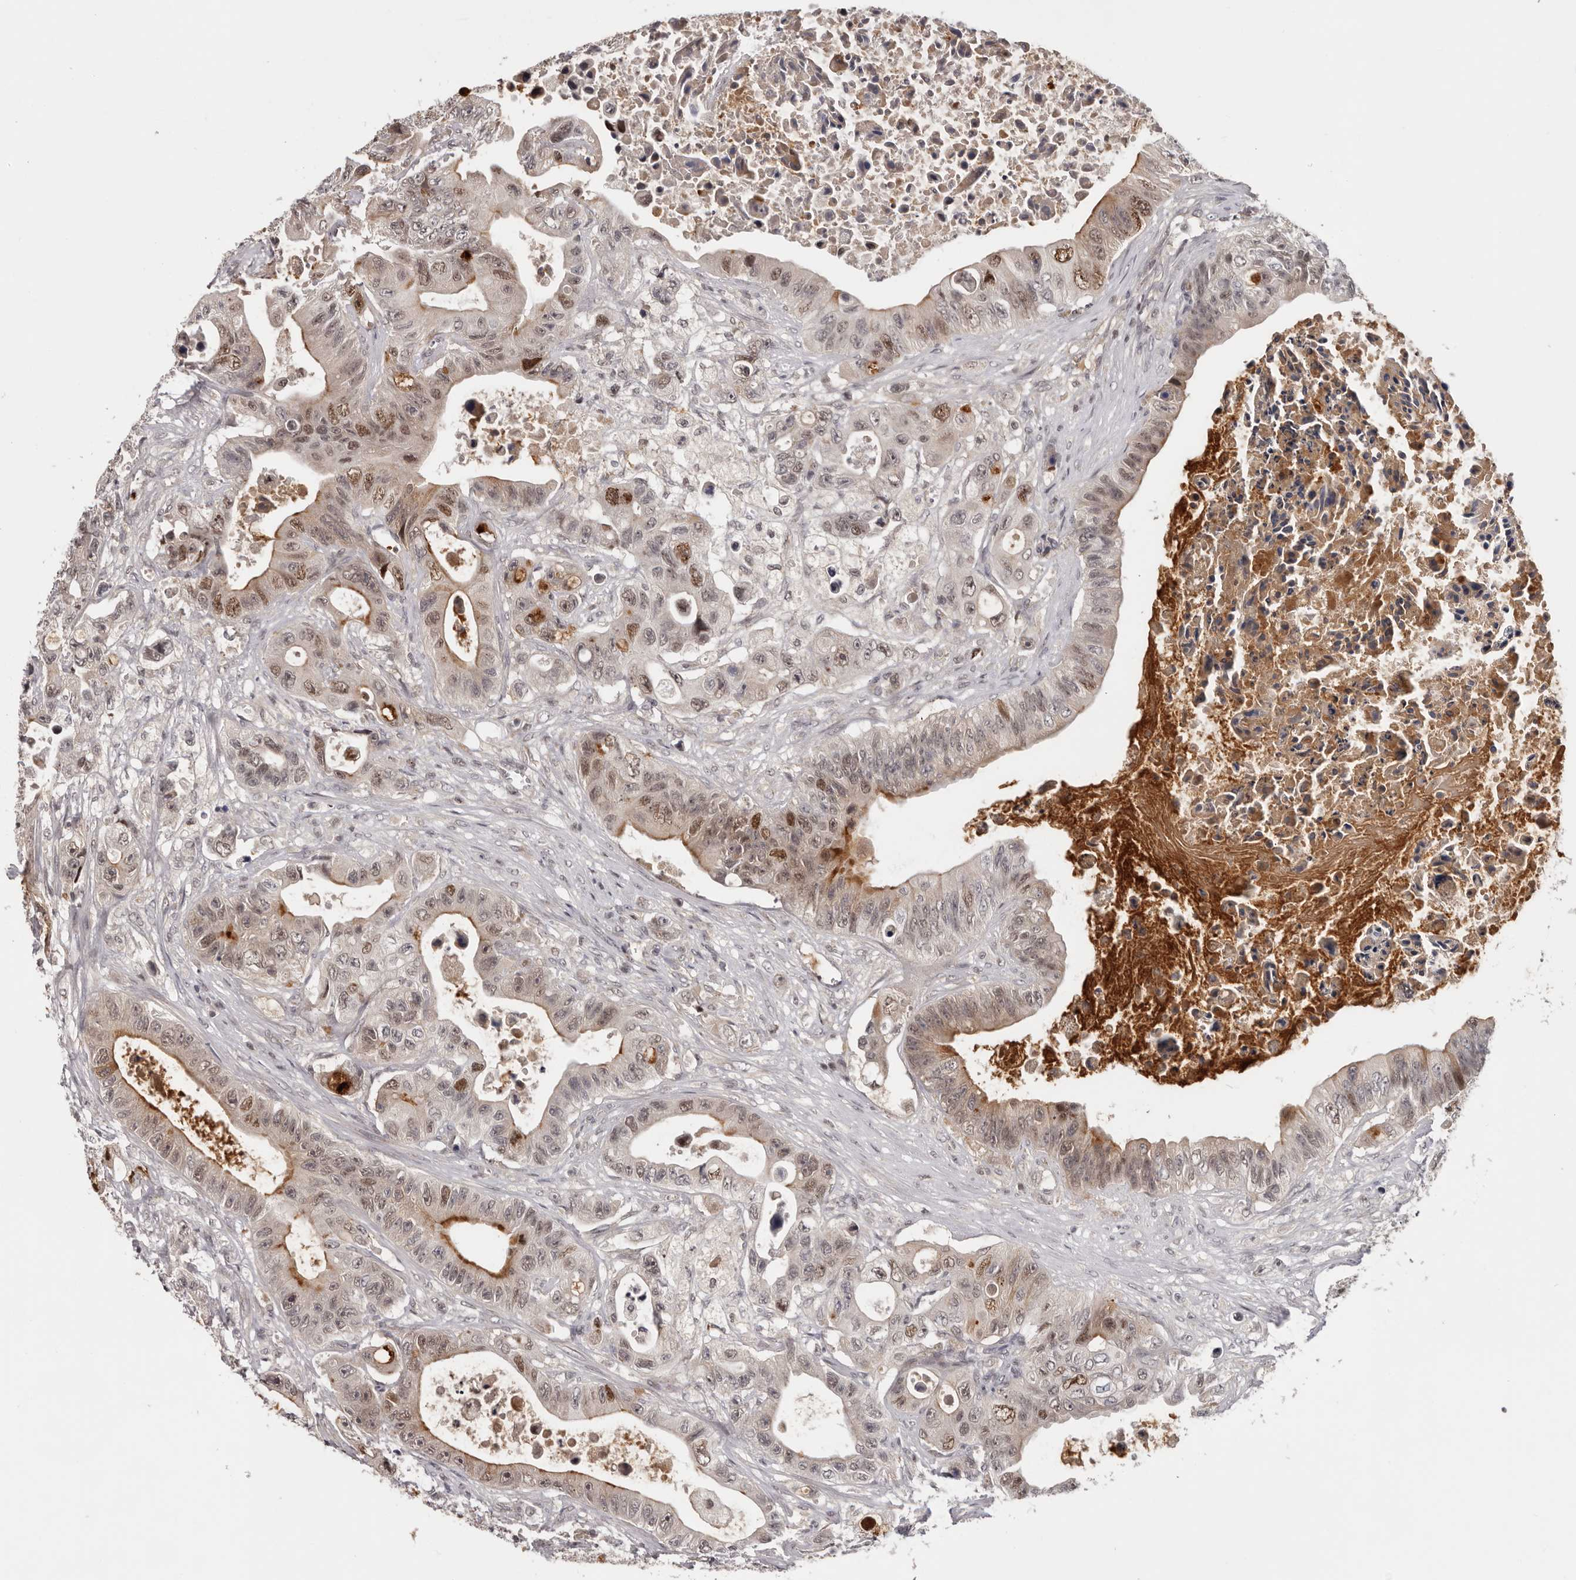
{"staining": {"intensity": "moderate", "quantity": "25%-75%", "location": "cytoplasmic/membranous,nuclear"}, "tissue": "colorectal cancer", "cell_type": "Tumor cells", "image_type": "cancer", "snomed": [{"axis": "morphology", "description": "Adenocarcinoma, NOS"}, {"axis": "topography", "description": "Colon"}], "caption": "Approximately 25%-75% of tumor cells in colorectal cancer (adenocarcinoma) display moderate cytoplasmic/membranous and nuclear protein staining as visualized by brown immunohistochemical staining.", "gene": "TBX5", "patient": {"sex": "female", "age": 46}}